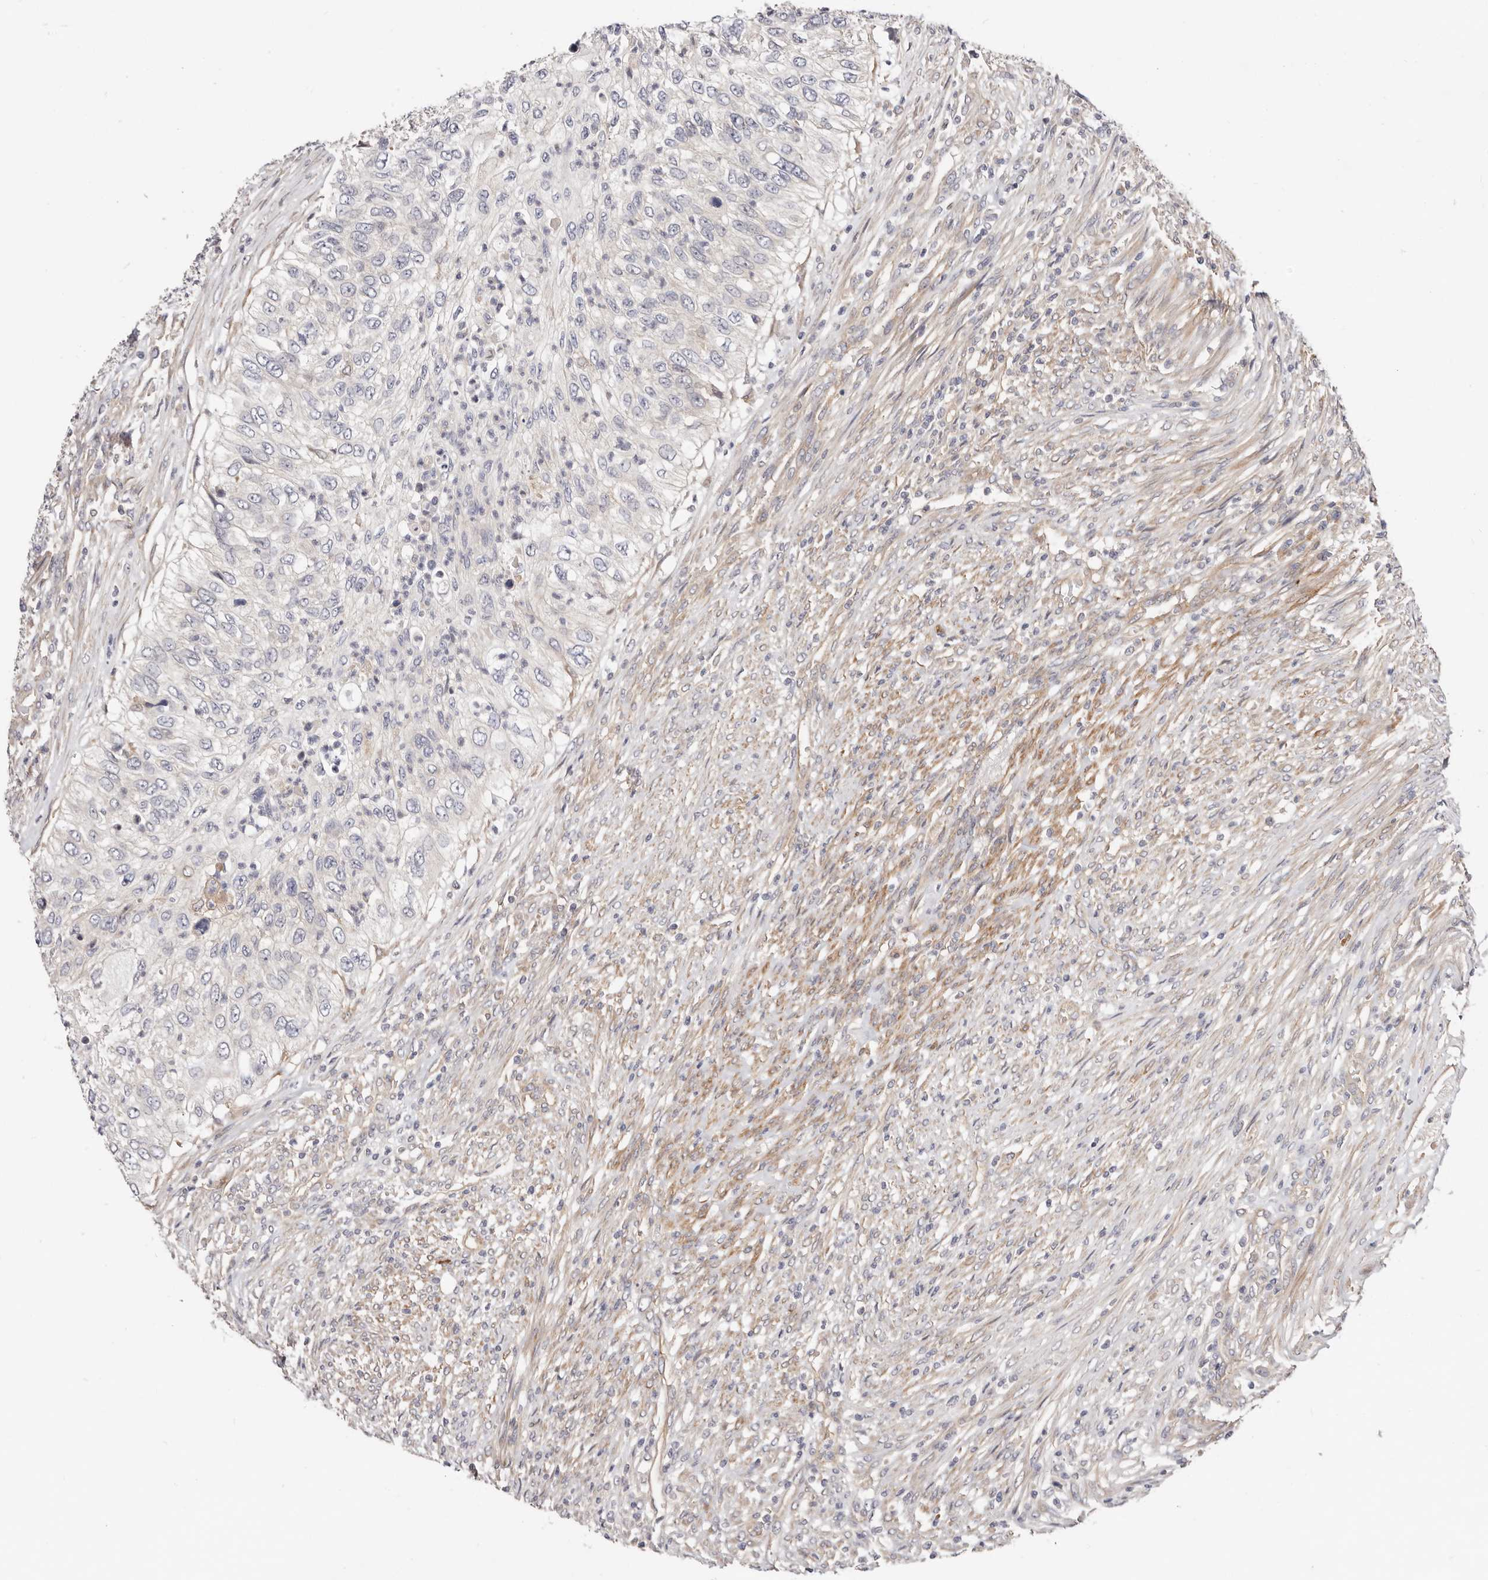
{"staining": {"intensity": "negative", "quantity": "none", "location": "none"}, "tissue": "urothelial cancer", "cell_type": "Tumor cells", "image_type": "cancer", "snomed": [{"axis": "morphology", "description": "Urothelial carcinoma, High grade"}, {"axis": "topography", "description": "Urinary bladder"}], "caption": "Immunohistochemistry of human urothelial carcinoma (high-grade) shows no expression in tumor cells.", "gene": "MACF1", "patient": {"sex": "female", "age": 60}}